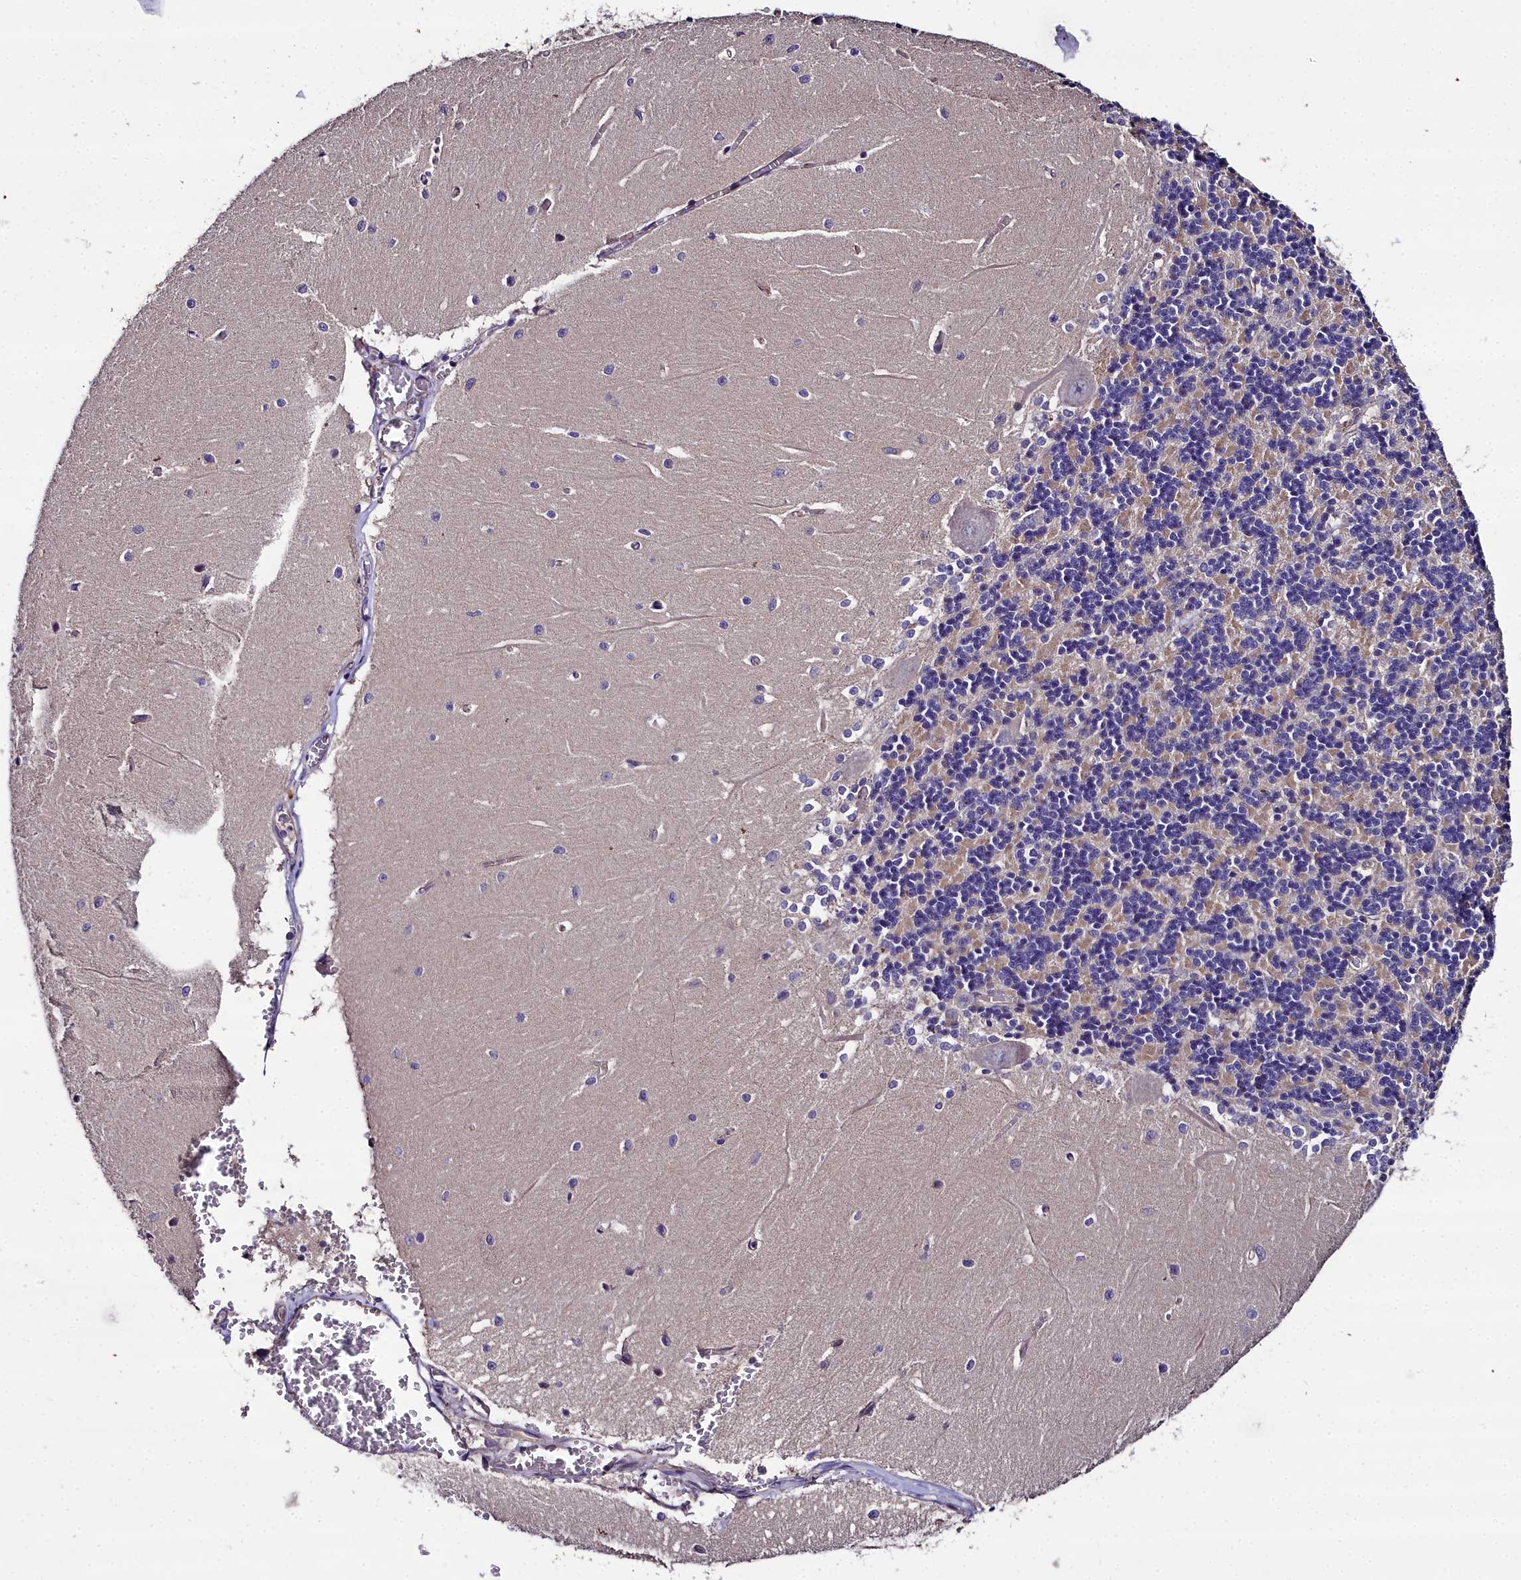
{"staining": {"intensity": "moderate", "quantity": "<25%", "location": "cytoplasmic/membranous"}, "tissue": "cerebellum", "cell_type": "Cells in granular layer", "image_type": "normal", "snomed": [{"axis": "morphology", "description": "Normal tissue, NOS"}, {"axis": "topography", "description": "Cerebellum"}], "caption": "A low amount of moderate cytoplasmic/membranous staining is seen in about <25% of cells in granular layer in unremarkable cerebellum. The protein of interest is stained brown, and the nuclei are stained in blue (DAB IHC with brightfield microscopy, high magnification).", "gene": "NT5M", "patient": {"sex": "male", "age": 37}}